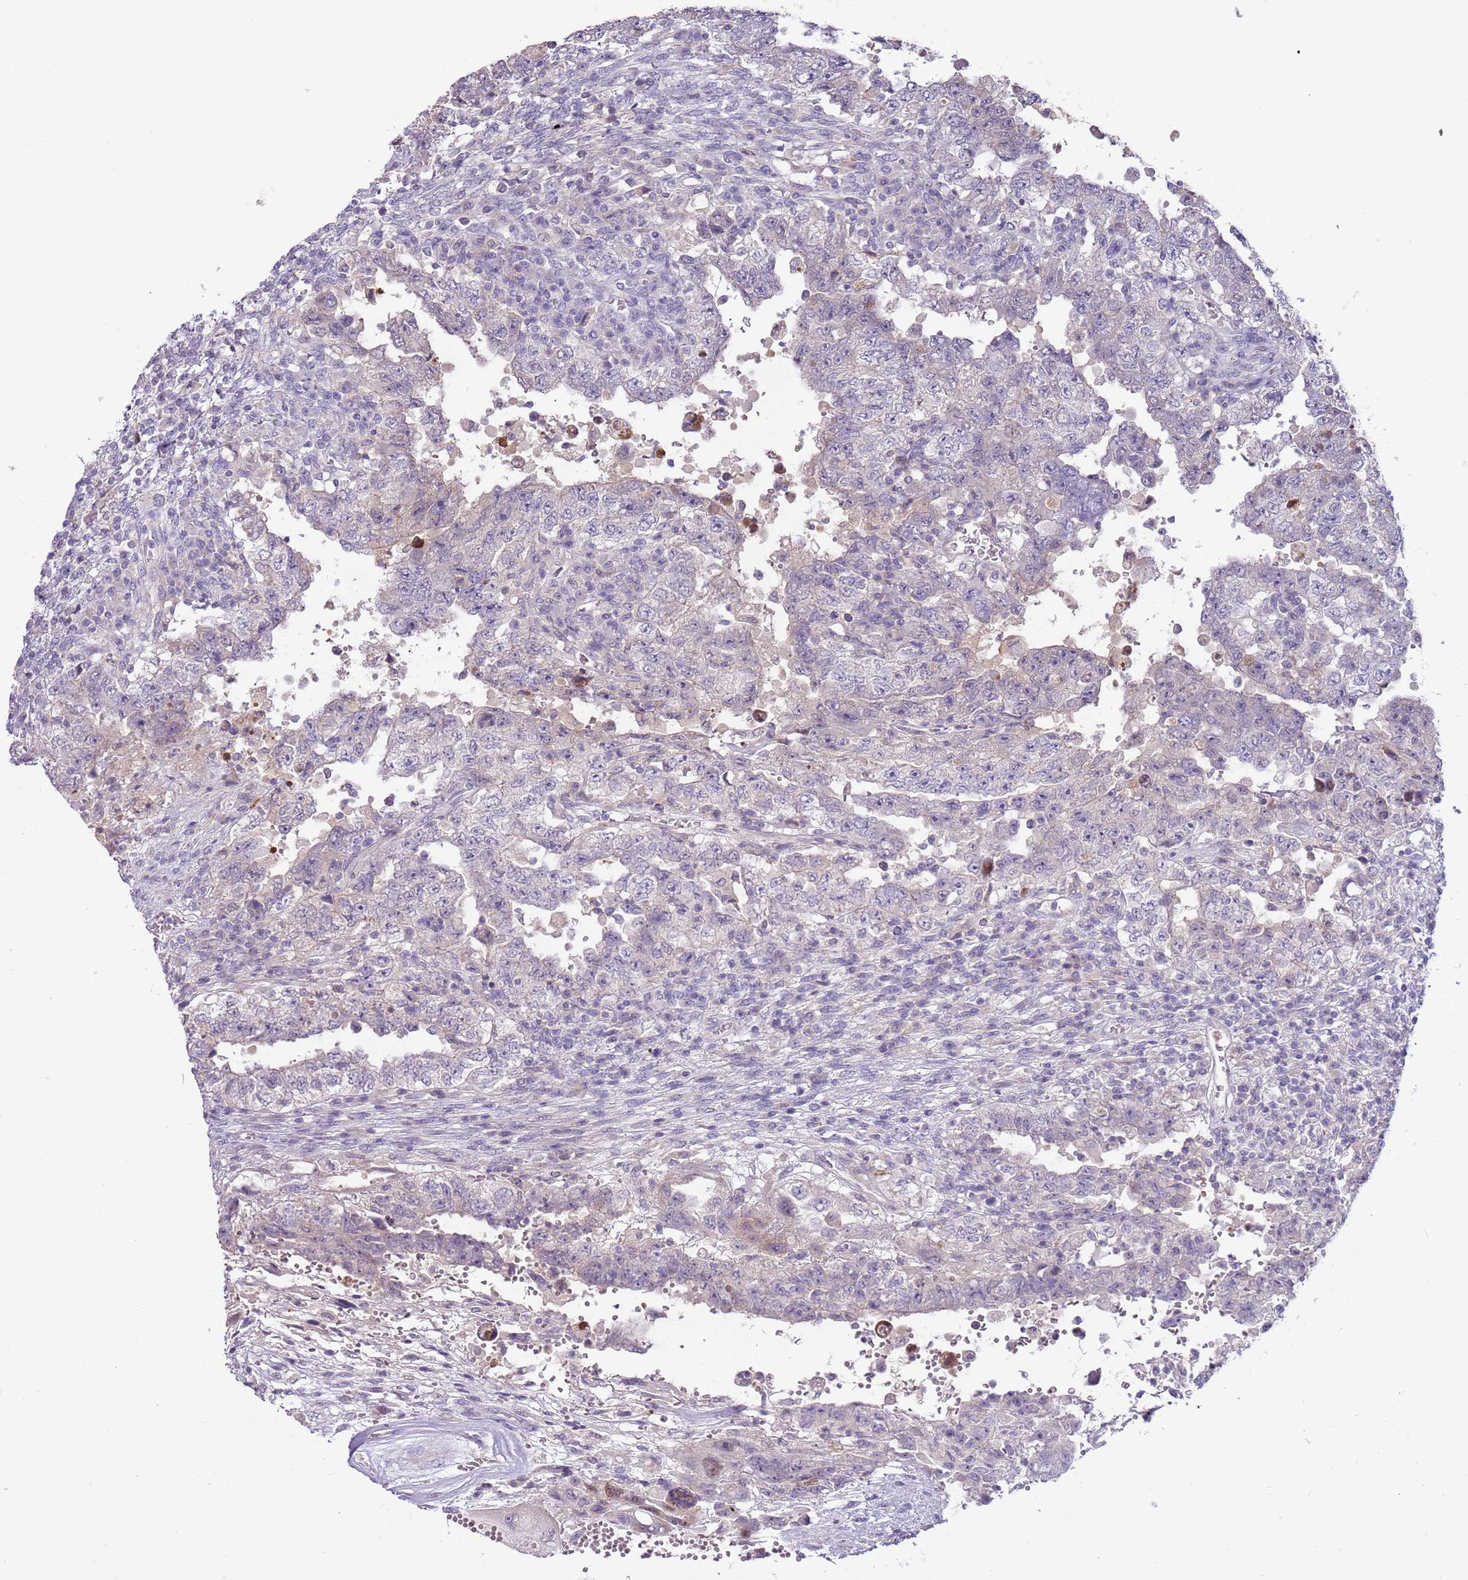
{"staining": {"intensity": "negative", "quantity": "none", "location": "none"}, "tissue": "testis cancer", "cell_type": "Tumor cells", "image_type": "cancer", "snomed": [{"axis": "morphology", "description": "Carcinoma, Embryonal, NOS"}, {"axis": "topography", "description": "Testis"}], "caption": "Image shows no protein expression in tumor cells of testis embryonal carcinoma tissue. (DAB IHC, high magnification).", "gene": "ARHGAP5", "patient": {"sex": "male", "age": 26}}